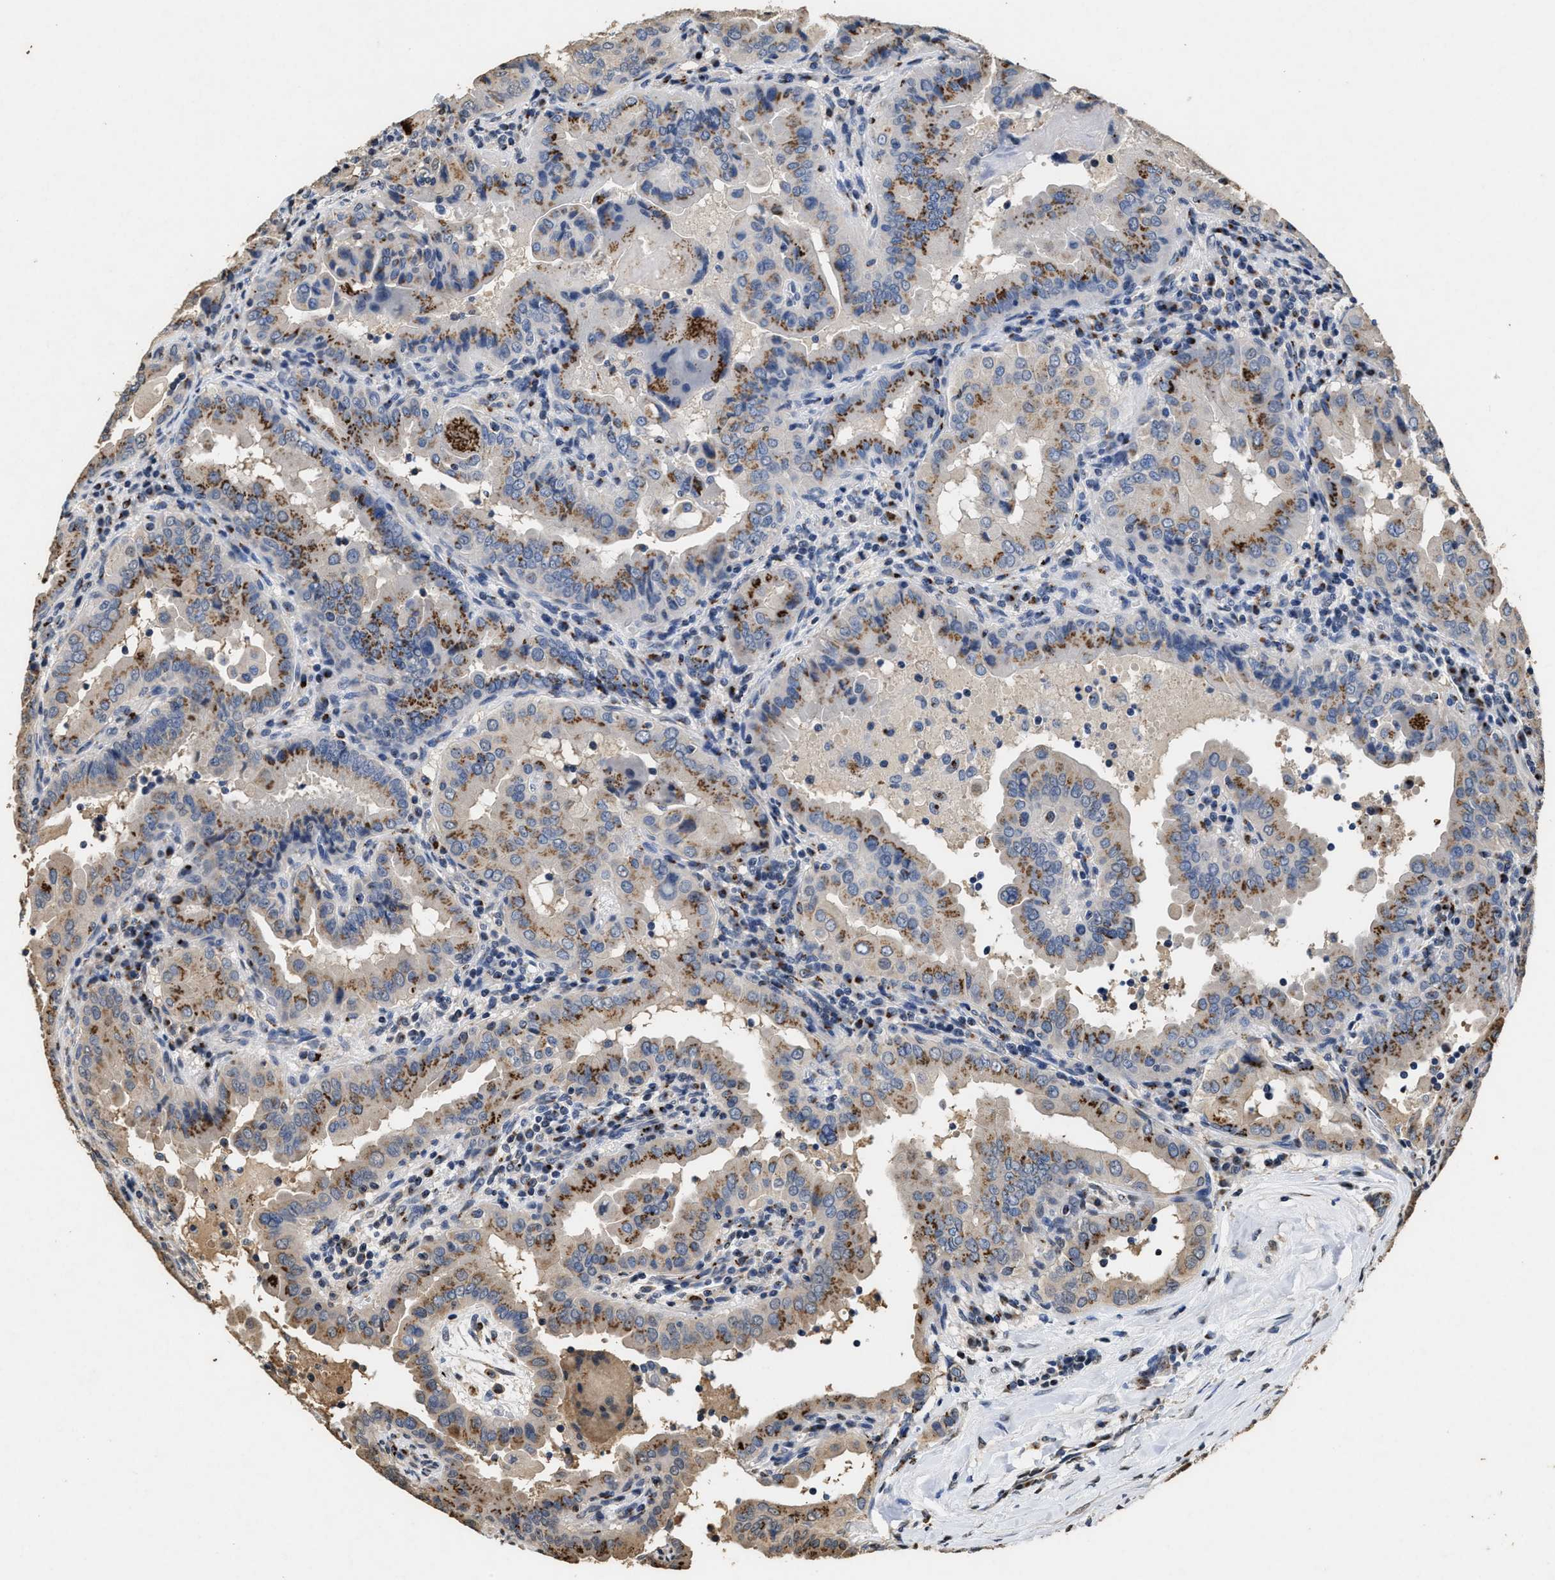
{"staining": {"intensity": "moderate", "quantity": ">75%", "location": "cytoplasmic/membranous"}, "tissue": "thyroid cancer", "cell_type": "Tumor cells", "image_type": "cancer", "snomed": [{"axis": "morphology", "description": "Papillary adenocarcinoma, NOS"}, {"axis": "topography", "description": "Thyroid gland"}], "caption": "Papillary adenocarcinoma (thyroid) stained with a protein marker demonstrates moderate staining in tumor cells.", "gene": "TPST2", "patient": {"sex": "male", "age": 33}}